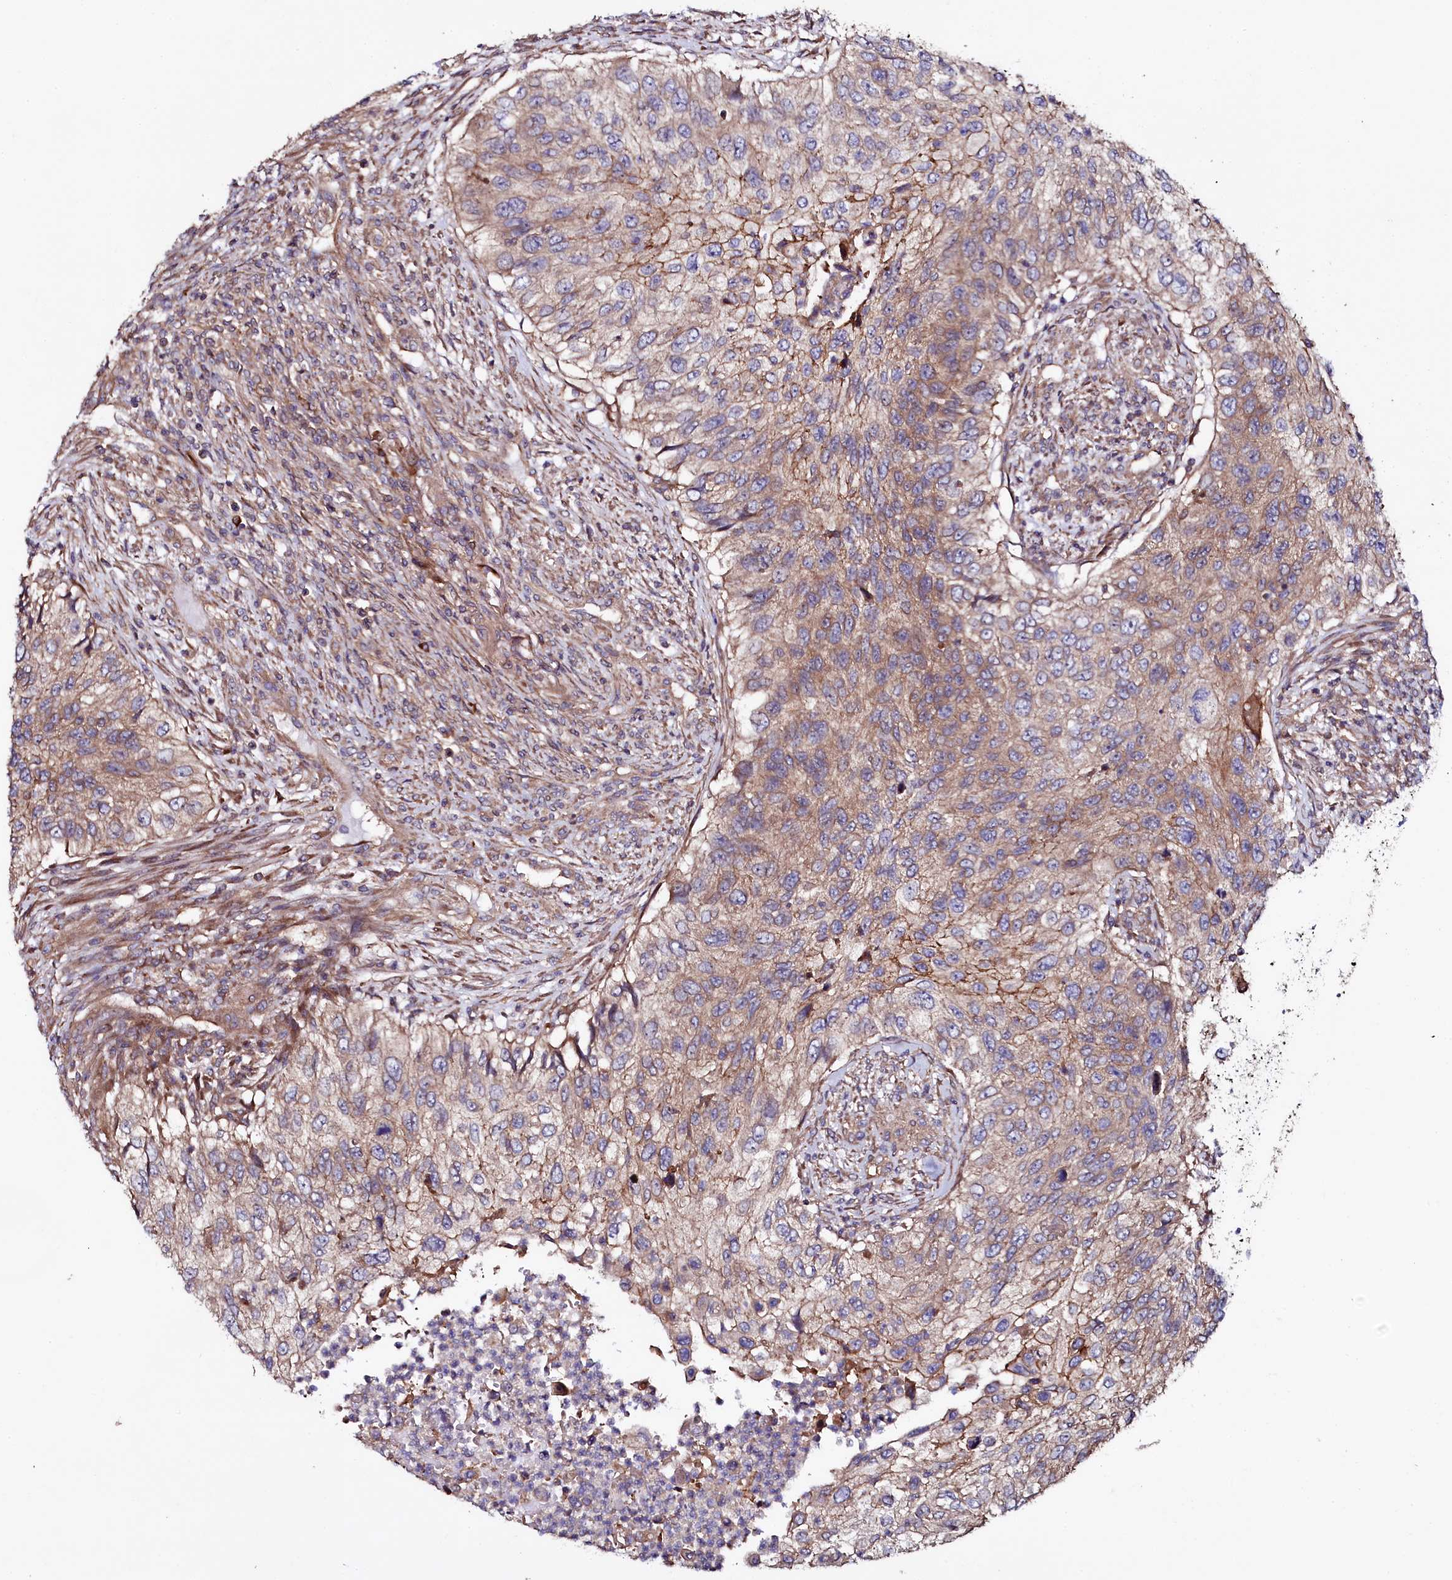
{"staining": {"intensity": "moderate", "quantity": "25%-75%", "location": "cytoplasmic/membranous"}, "tissue": "urothelial cancer", "cell_type": "Tumor cells", "image_type": "cancer", "snomed": [{"axis": "morphology", "description": "Urothelial carcinoma, High grade"}, {"axis": "topography", "description": "Urinary bladder"}], "caption": "Protein expression analysis of human urothelial cancer reveals moderate cytoplasmic/membranous staining in approximately 25%-75% of tumor cells.", "gene": "USPL1", "patient": {"sex": "female", "age": 60}}